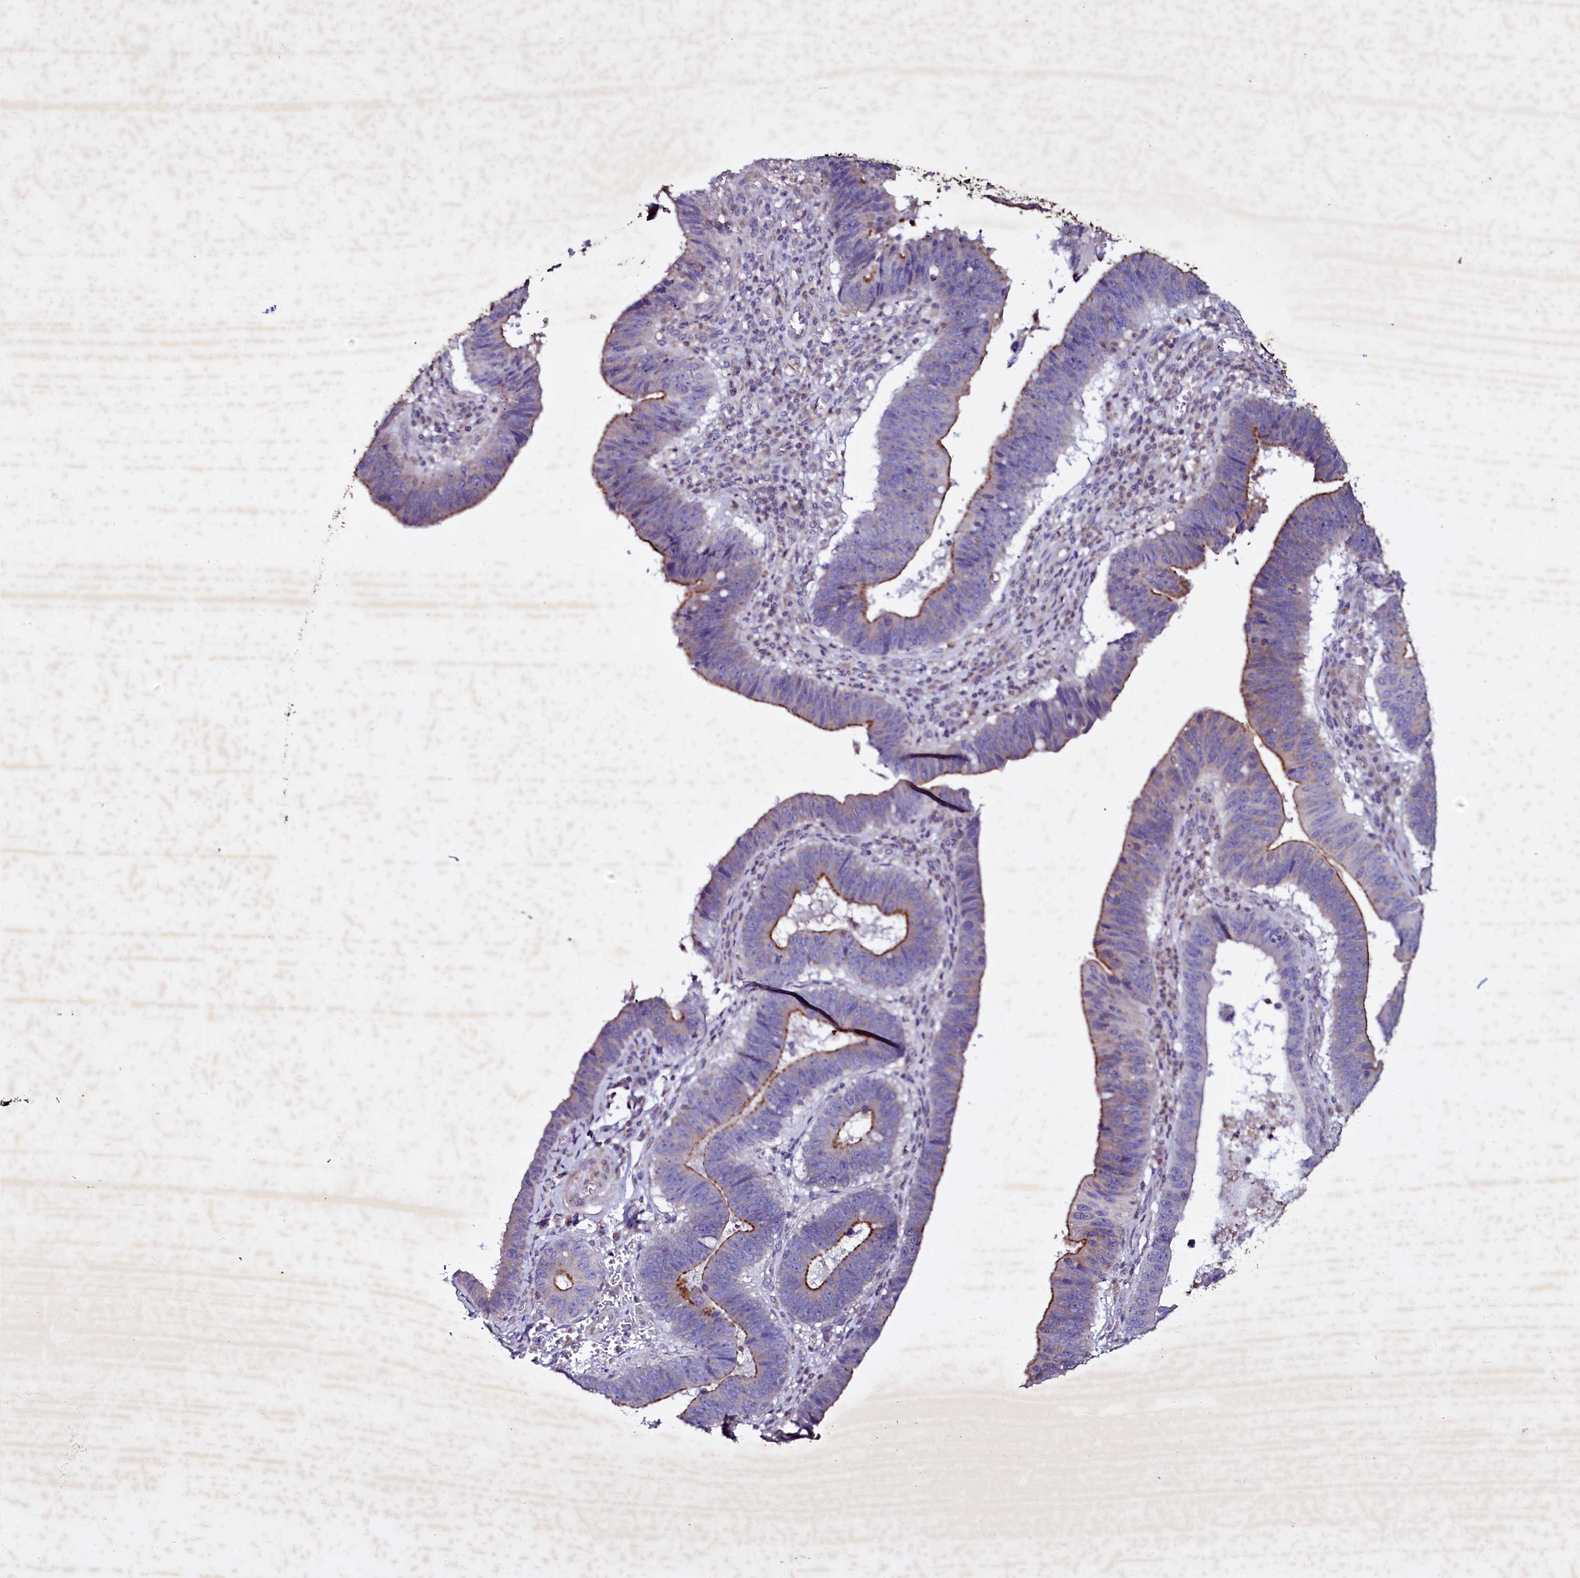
{"staining": {"intensity": "moderate", "quantity": "25%-75%", "location": "cytoplasmic/membranous"}, "tissue": "stomach cancer", "cell_type": "Tumor cells", "image_type": "cancer", "snomed": [{"axis": "morphology", "description": "Adenocarcinoma, NOS"}, {"axis": "topography", "description": "Stomach"}], "caption": "Tumor cells display moderate cytoplasmic/membranous staining in approximately 25%-75% of cells in stomach cancer.", "gene": "SELENOT", "patient": {"sex": "male", "age": 59}}